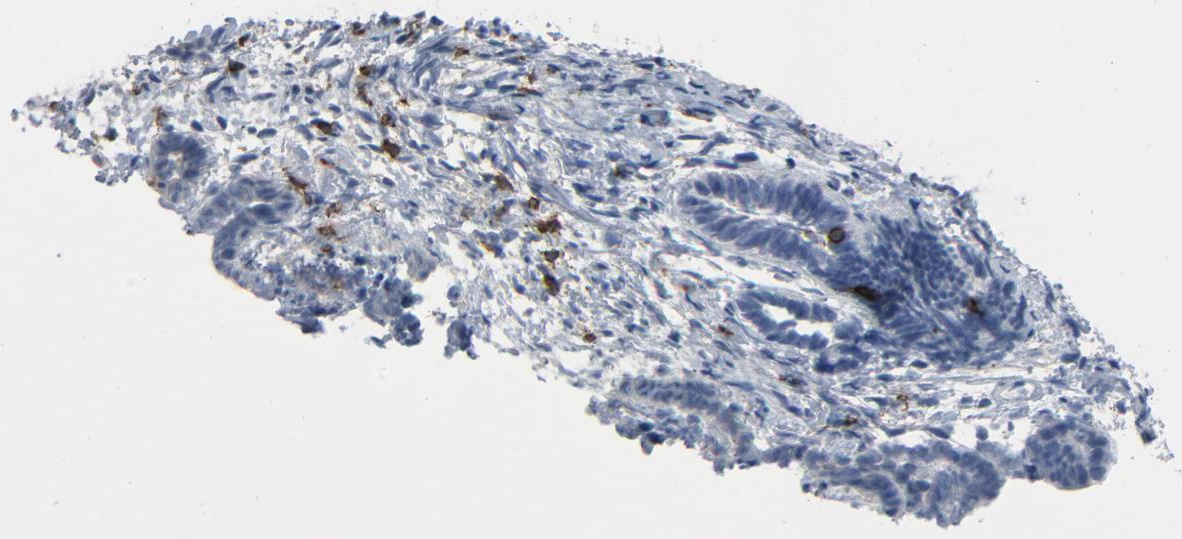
{"staining": {"intensity": "moderate", "quantity": "<25%", "location": "cytoplasmic/membranous"}, "tissue": "endometrium", "cell_type": "Cells in endometrial stroma", "image_type": "normal", "snomed": [{"axis": "morphology", "description": "Normal tissue, NOS"}, {"axis": "topography", "description": "Smooth muscle"}, {"axis": "topography", "description": "Endometrium"}], "caption": "An IHC photomicrograph of benign tissue is shown. Protein staining in brown labels moderate cytoplasmic/membranous positivity in endometrium within cells in endometrial stroma. Nuclei are stained in blue.", "gene": "LCK", "patient": {"sex": "female", "age": 57}}